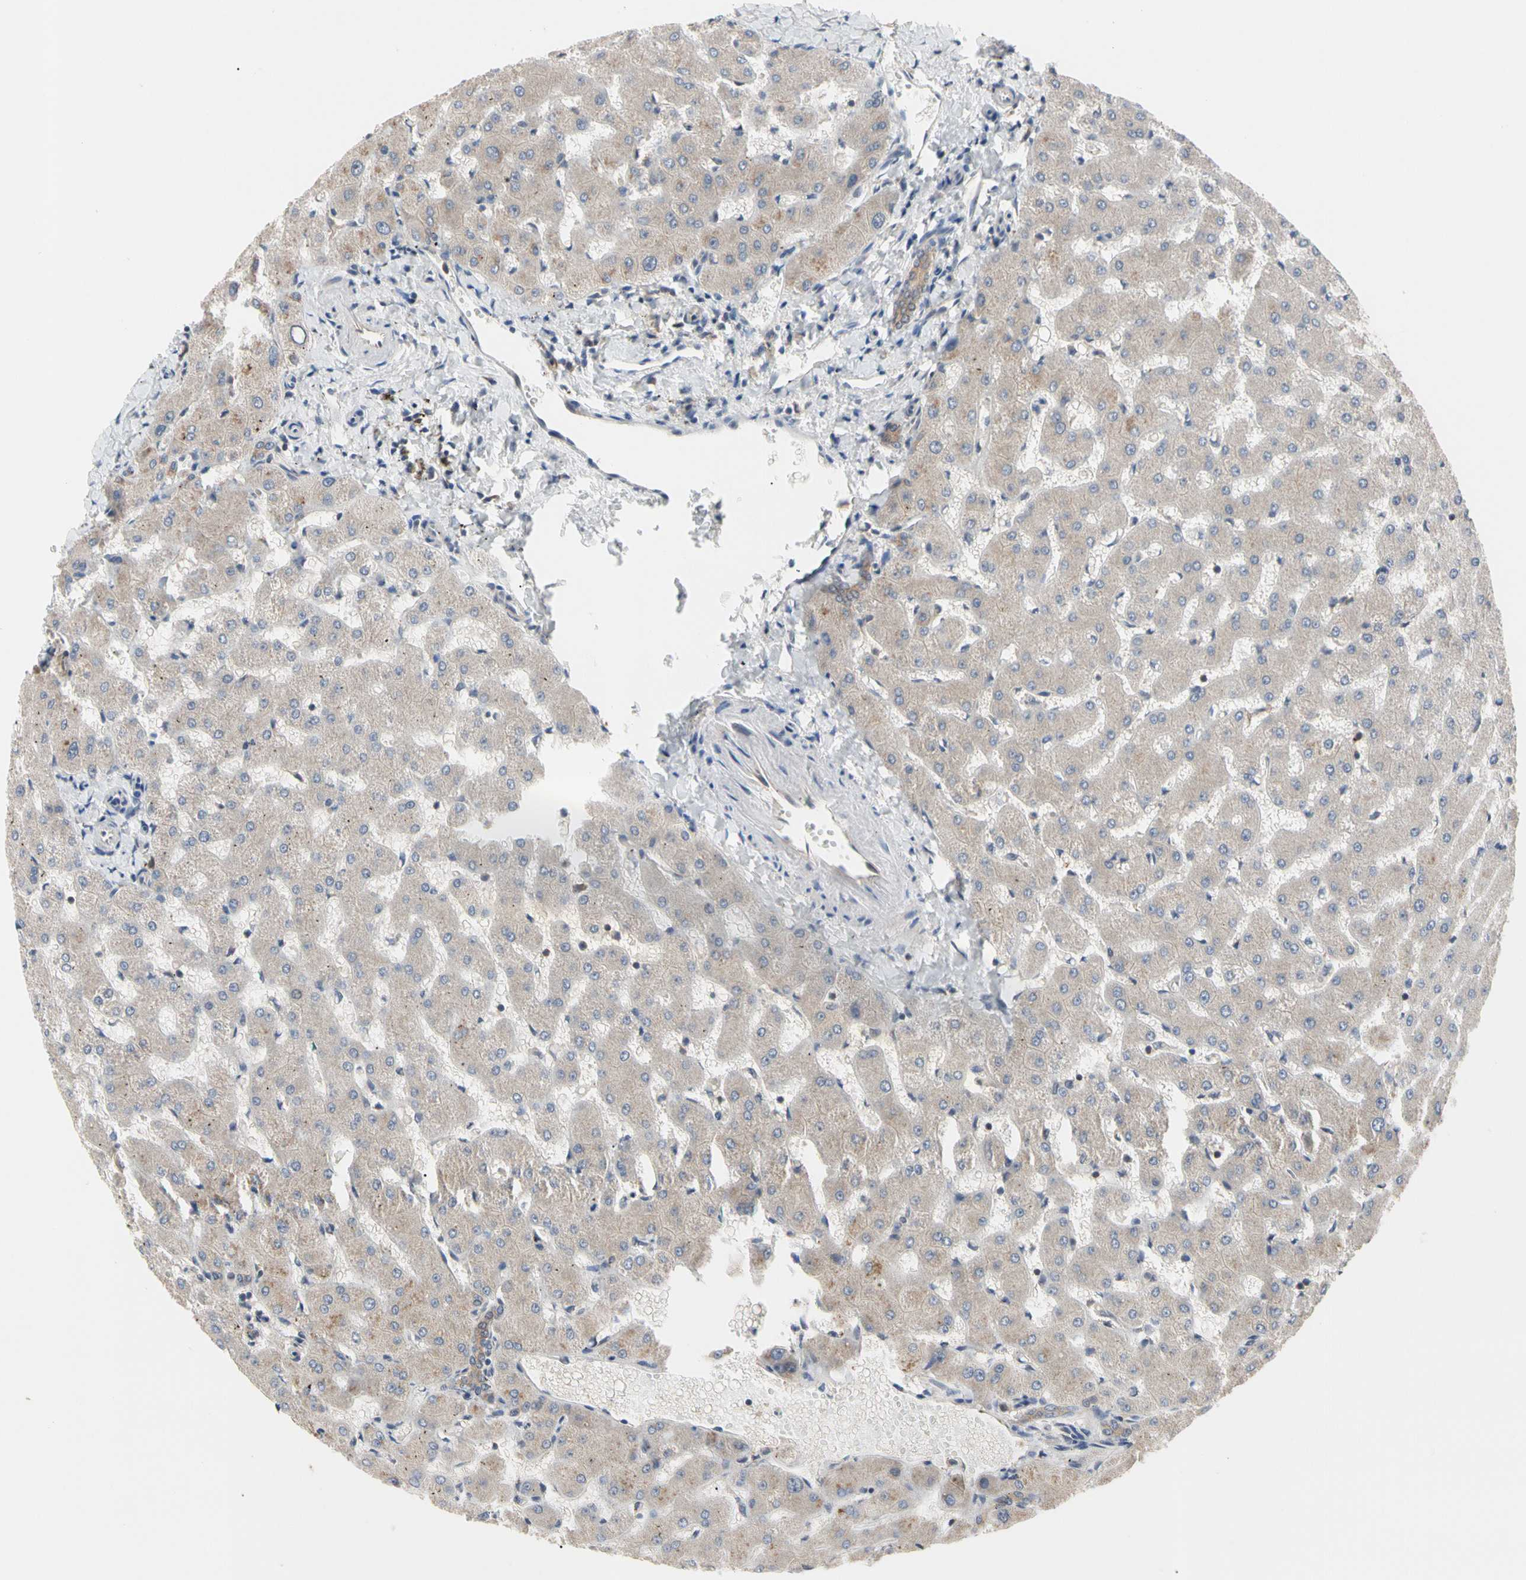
{"staining": {"intensity": "moderate", "quantity": ">75%", "location": "cytoplasmic/membranous"}, "tissue": "liver", "cell_type": "Cholangiocytes", "image_type": "normal", "snomed": [{"axis": "morphology", "description": "Normal tissue, NOS"}, {"axis": "topography", "description": "Liver"}], "caption": "Immunohistochemical staining of normal human liver shows moderate cytoplasmic/membranous protein staining in about >75% of cholangiocytes.", "gene": "DPP8", "patient": {"sex": "female", "age": 63}}